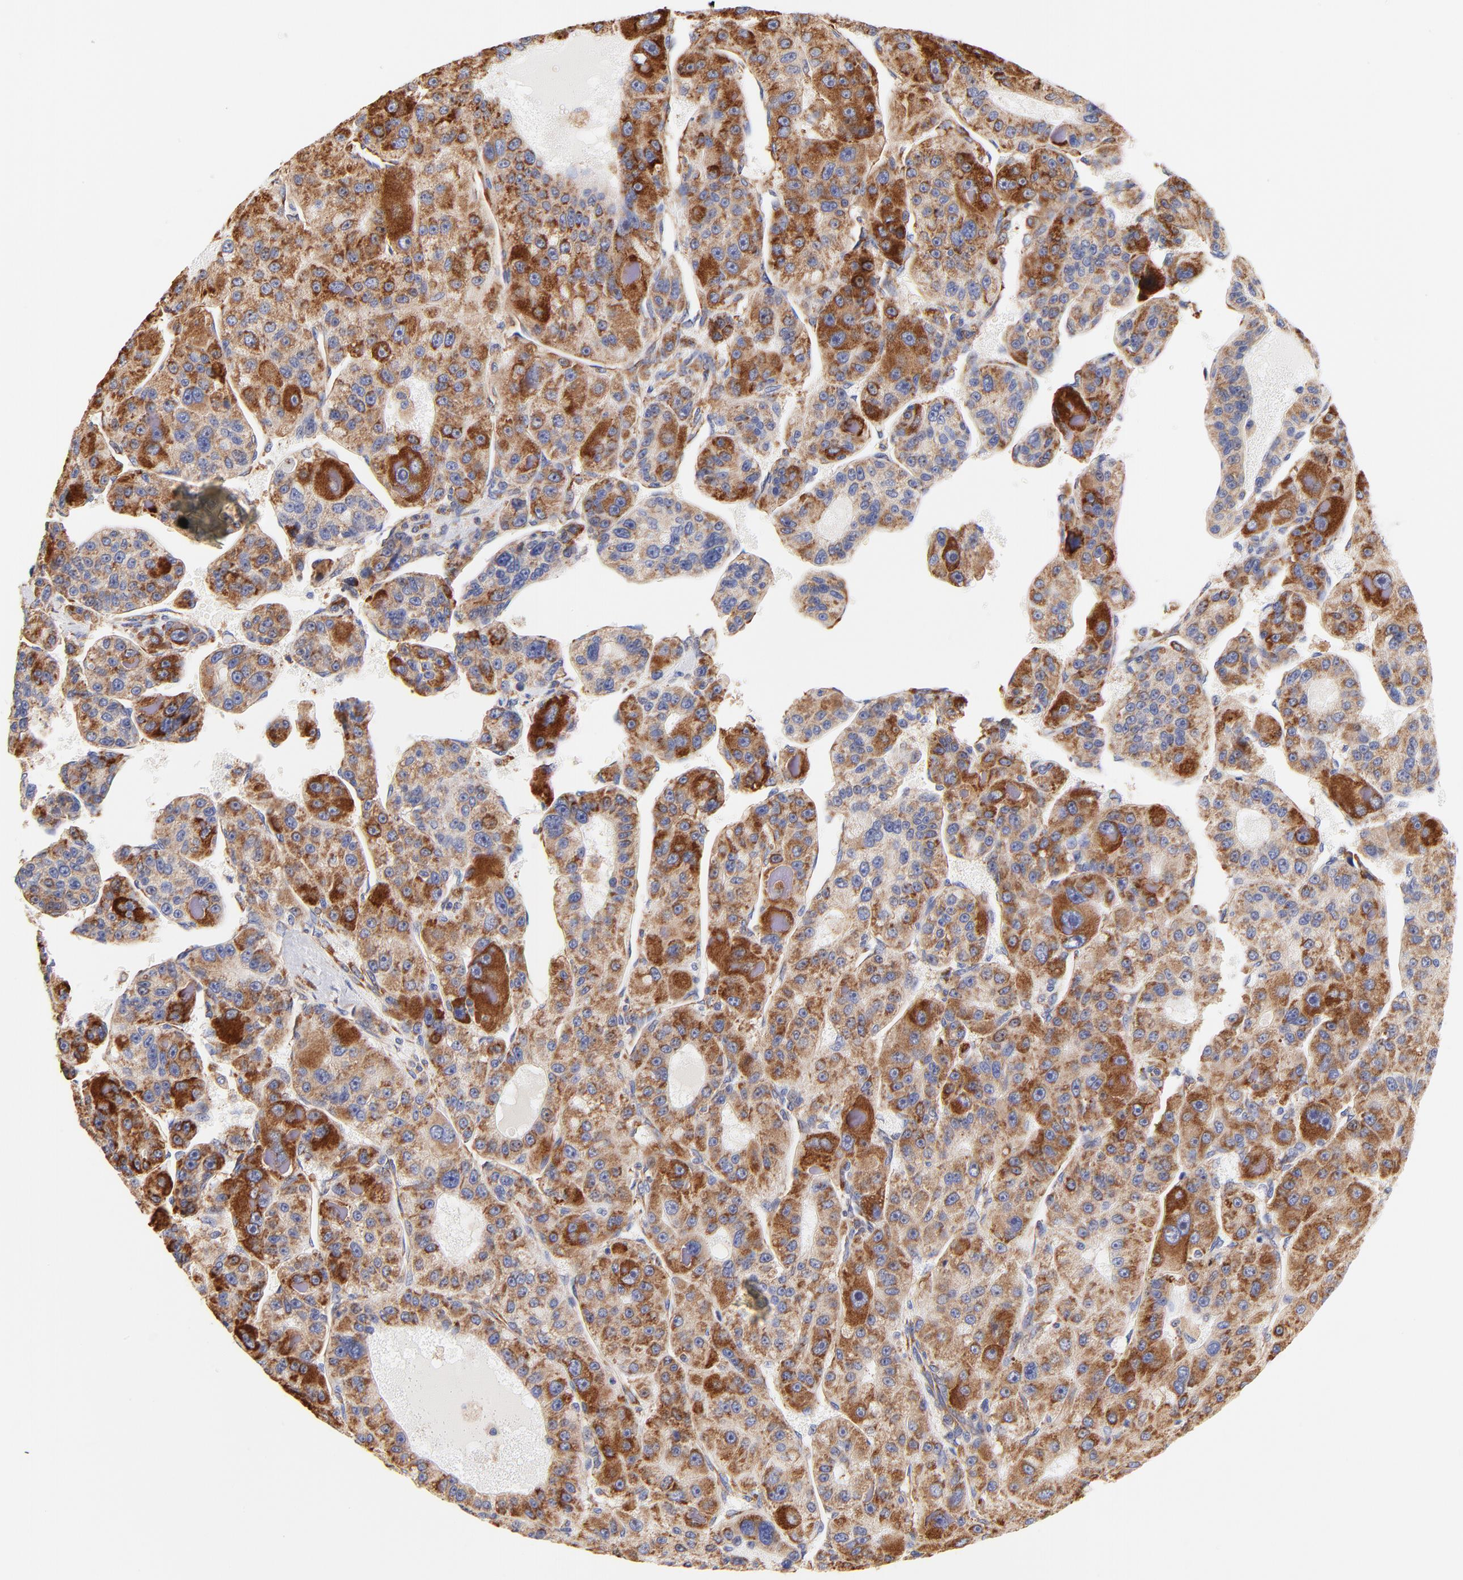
{"staining": {"intensity": "strong", "quantity": ">75%", "location": "cytoplasmic/membranous"}, "tissue": "liver cancer", "cell_type": "Tumor cells", "image_type": "cancer", "snomed": [{"axis": "morphology", "description": "Carcinoma, Hepatocellular, NOS"}, {"axis": "topography", "description": "Liver"}], "caption": "High-power microscopy captured an IHC micrograph of hepatocellular carcinoma (liver), revealing strong cytoplasmic/membranous positivity in about >75% of tumor cells.", "gene": "RPL27", "patient": {"sex": "male", "age": 76}}